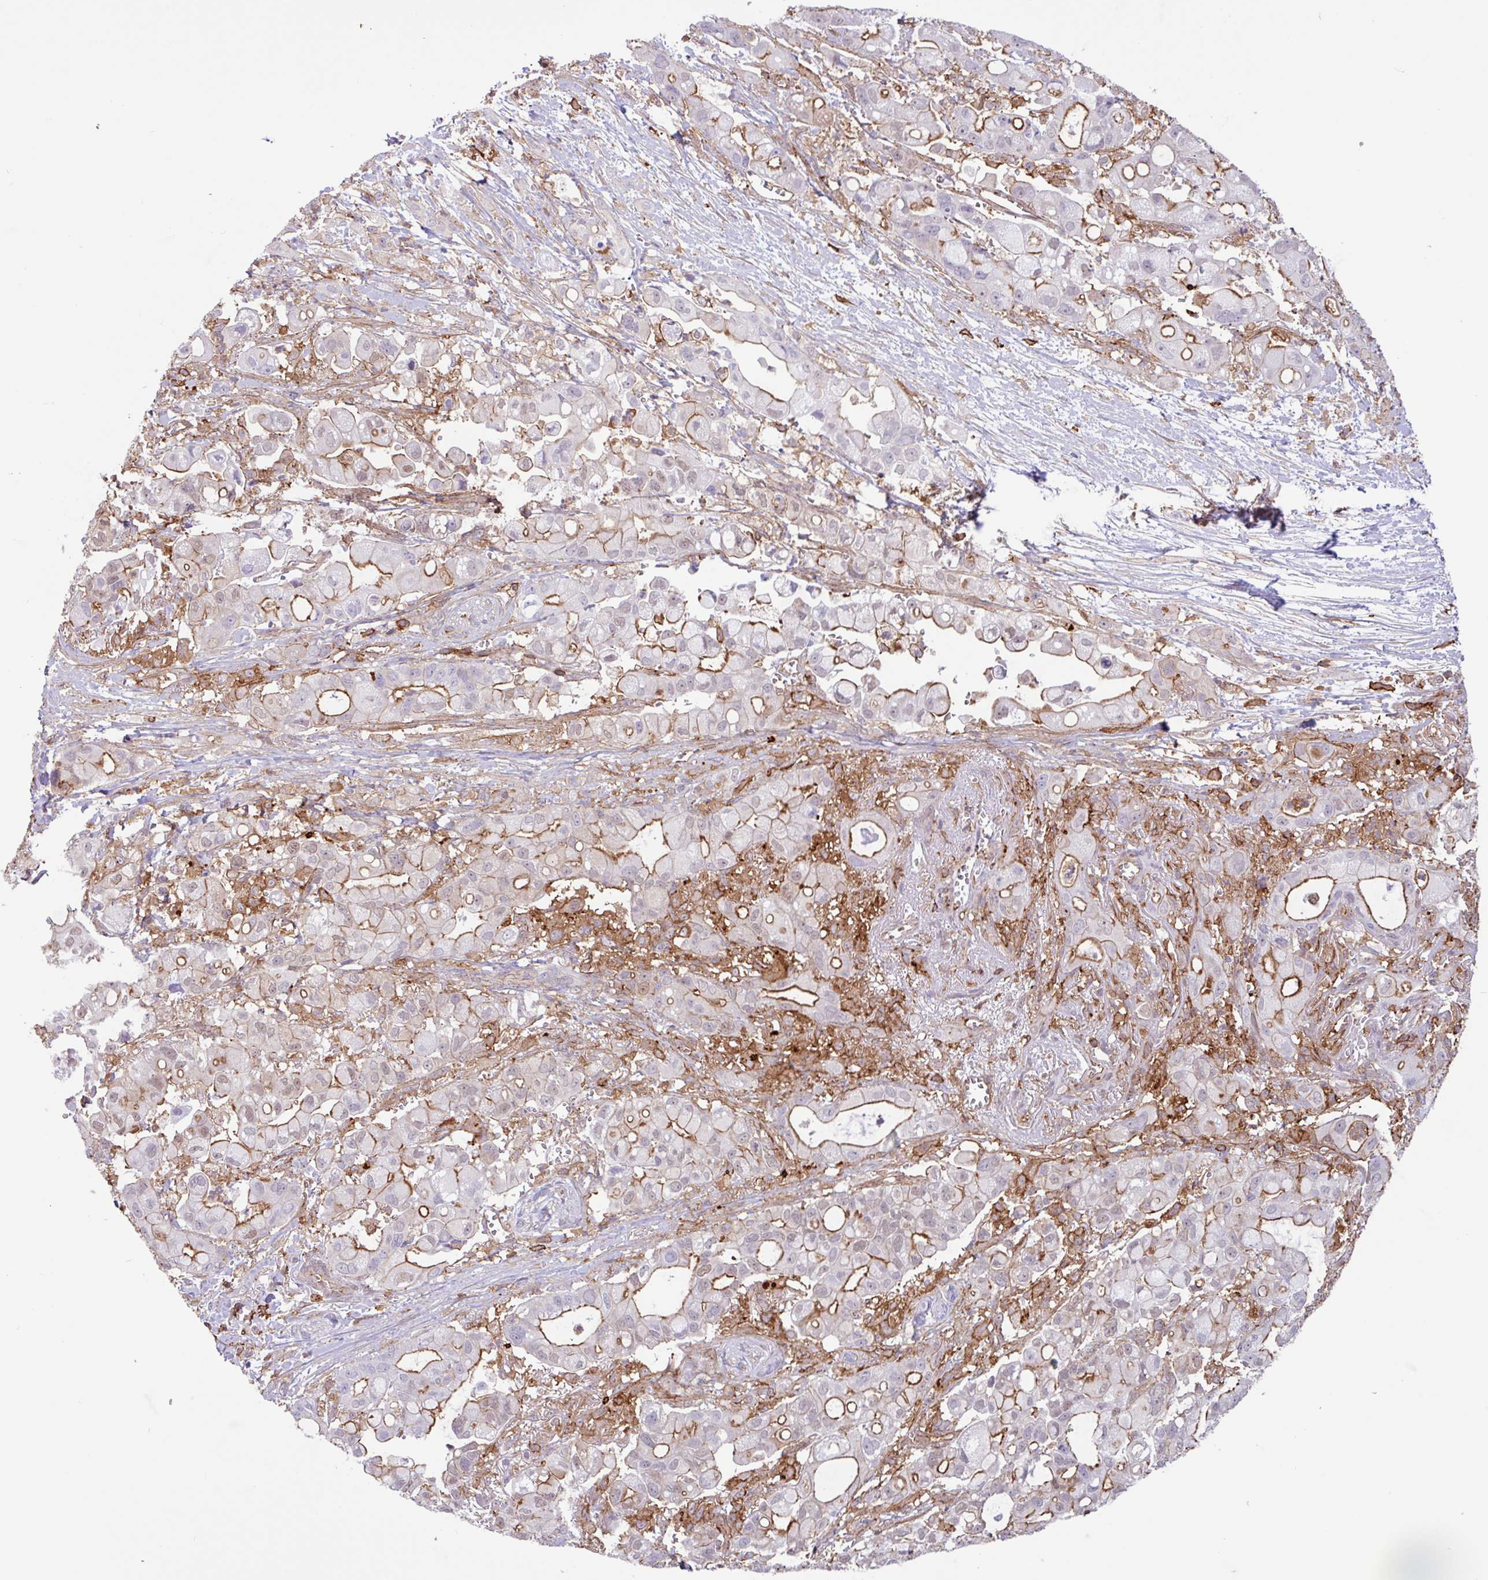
{"staining": {"intensity": "moderate", "quantity": "25%-75%", "location": "cytoplasmic/membranous"}, "tissue": "pancreatic cancer", "cell_type": "Tumor cells", "image_type": "cancer", "snomed": [{"axis": "morphology", "description": "Adenocarcinoma, NOS"}, {"axis": "topography", "description": "Pancreas"}], "caption": "Pancreatic cancer was stained to show a protein in brown. There is medium levels of moderate cytoplasmic/membranous expression in approximately 25%-75% of tumor cells.", "gene": "PPP1R18", "patient": {"sex": "male", "age": 68}}